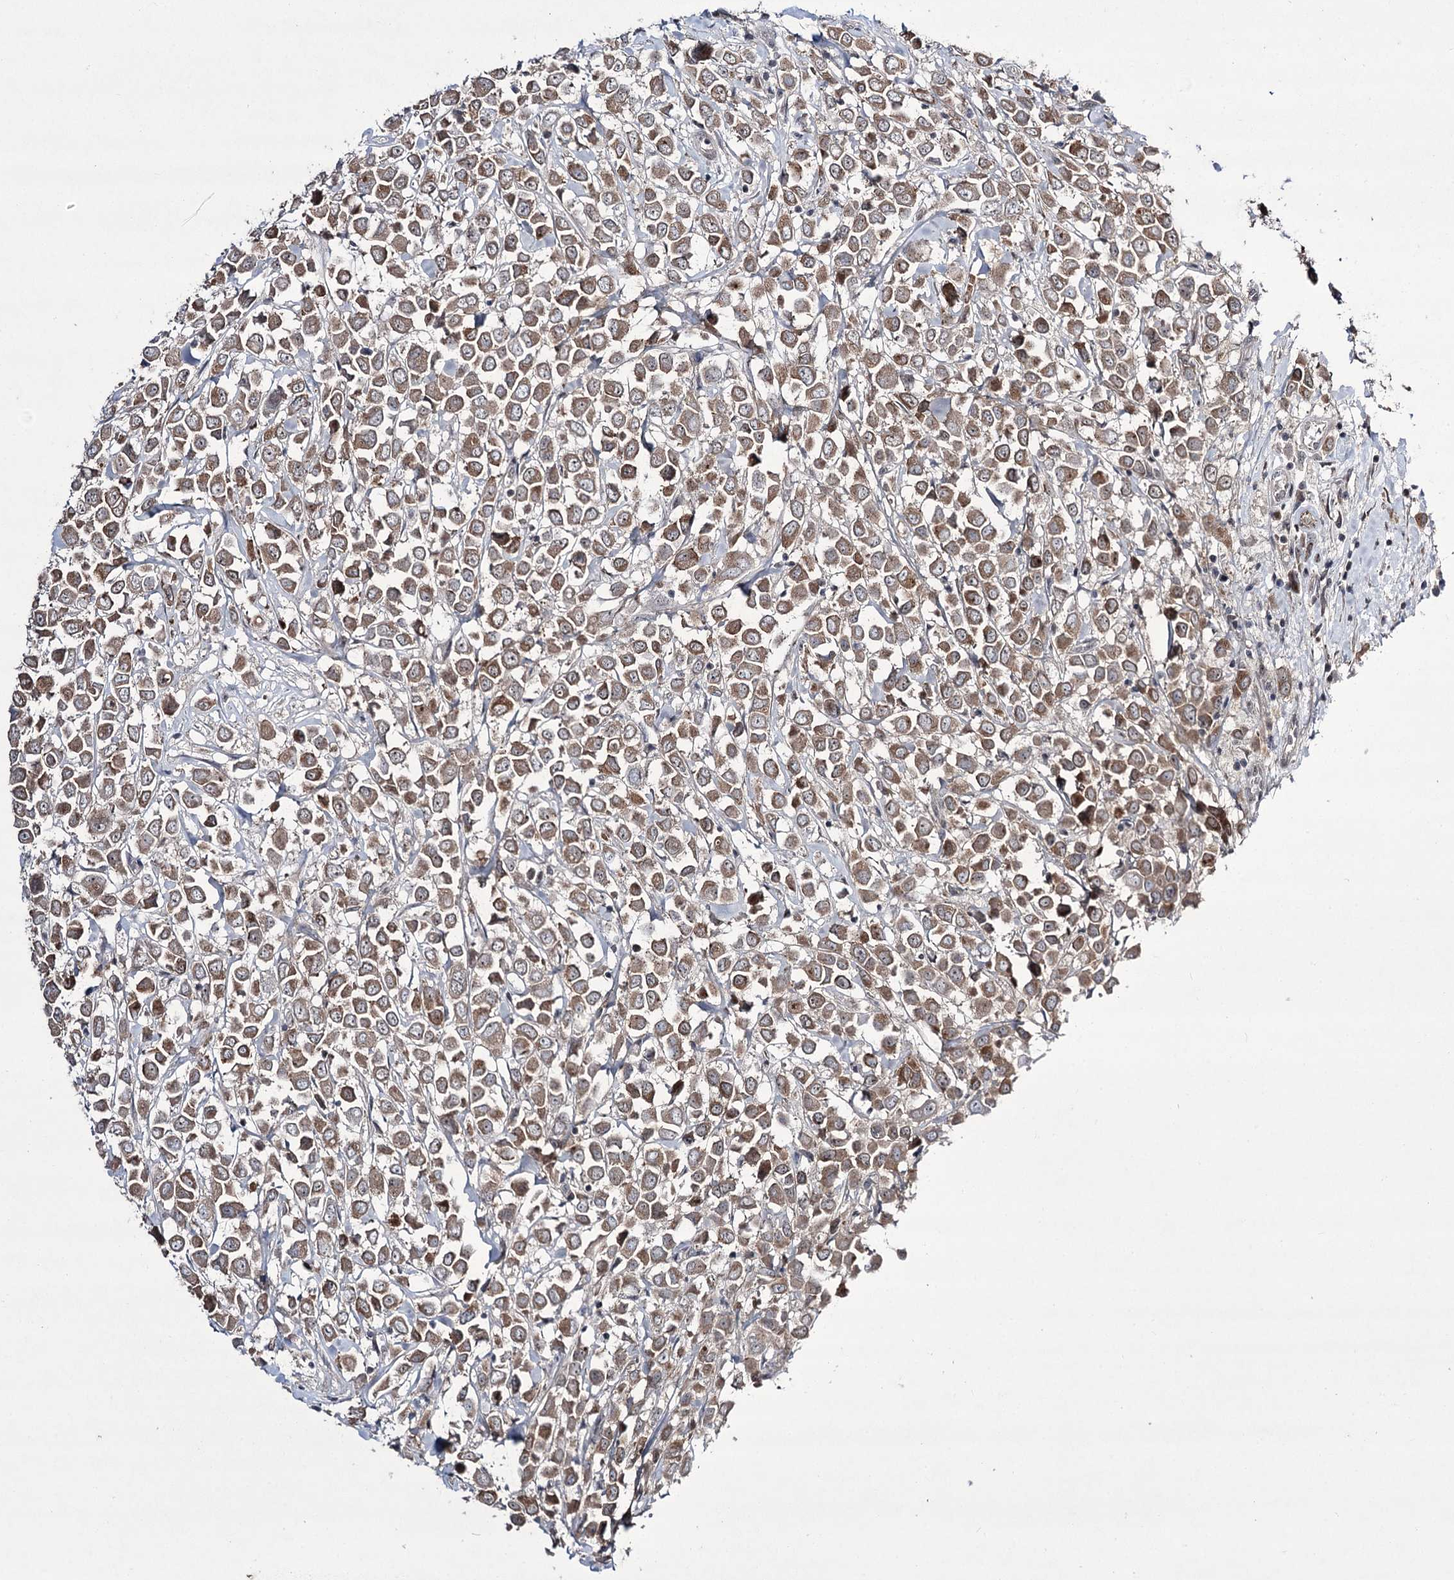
{"staining": {"intensity": "moderate", "quantity": ">75%", "location": "cytoplasmic/membranous"}, "tissue": "breast cancer", "cell_type": "Tumor cells", "image_type": "cancer", "snomed": [{"axis": "morphology", "description": "Duct carcinoma"}, {"axis": "topography", "description": "Breast"}], "caption": "Breast intraductal carcinoma was stained to show a protein in brown. There is medium levels of moderate cytoplasmic/membranous staining in about >75% of tumor cells. (DAB (3,3'-diaminobenzidine) = brown stain, brightfield microscopy at high magnification).", "gene": "HOXC11", "patient": {"sex": "female", "age": 61}}